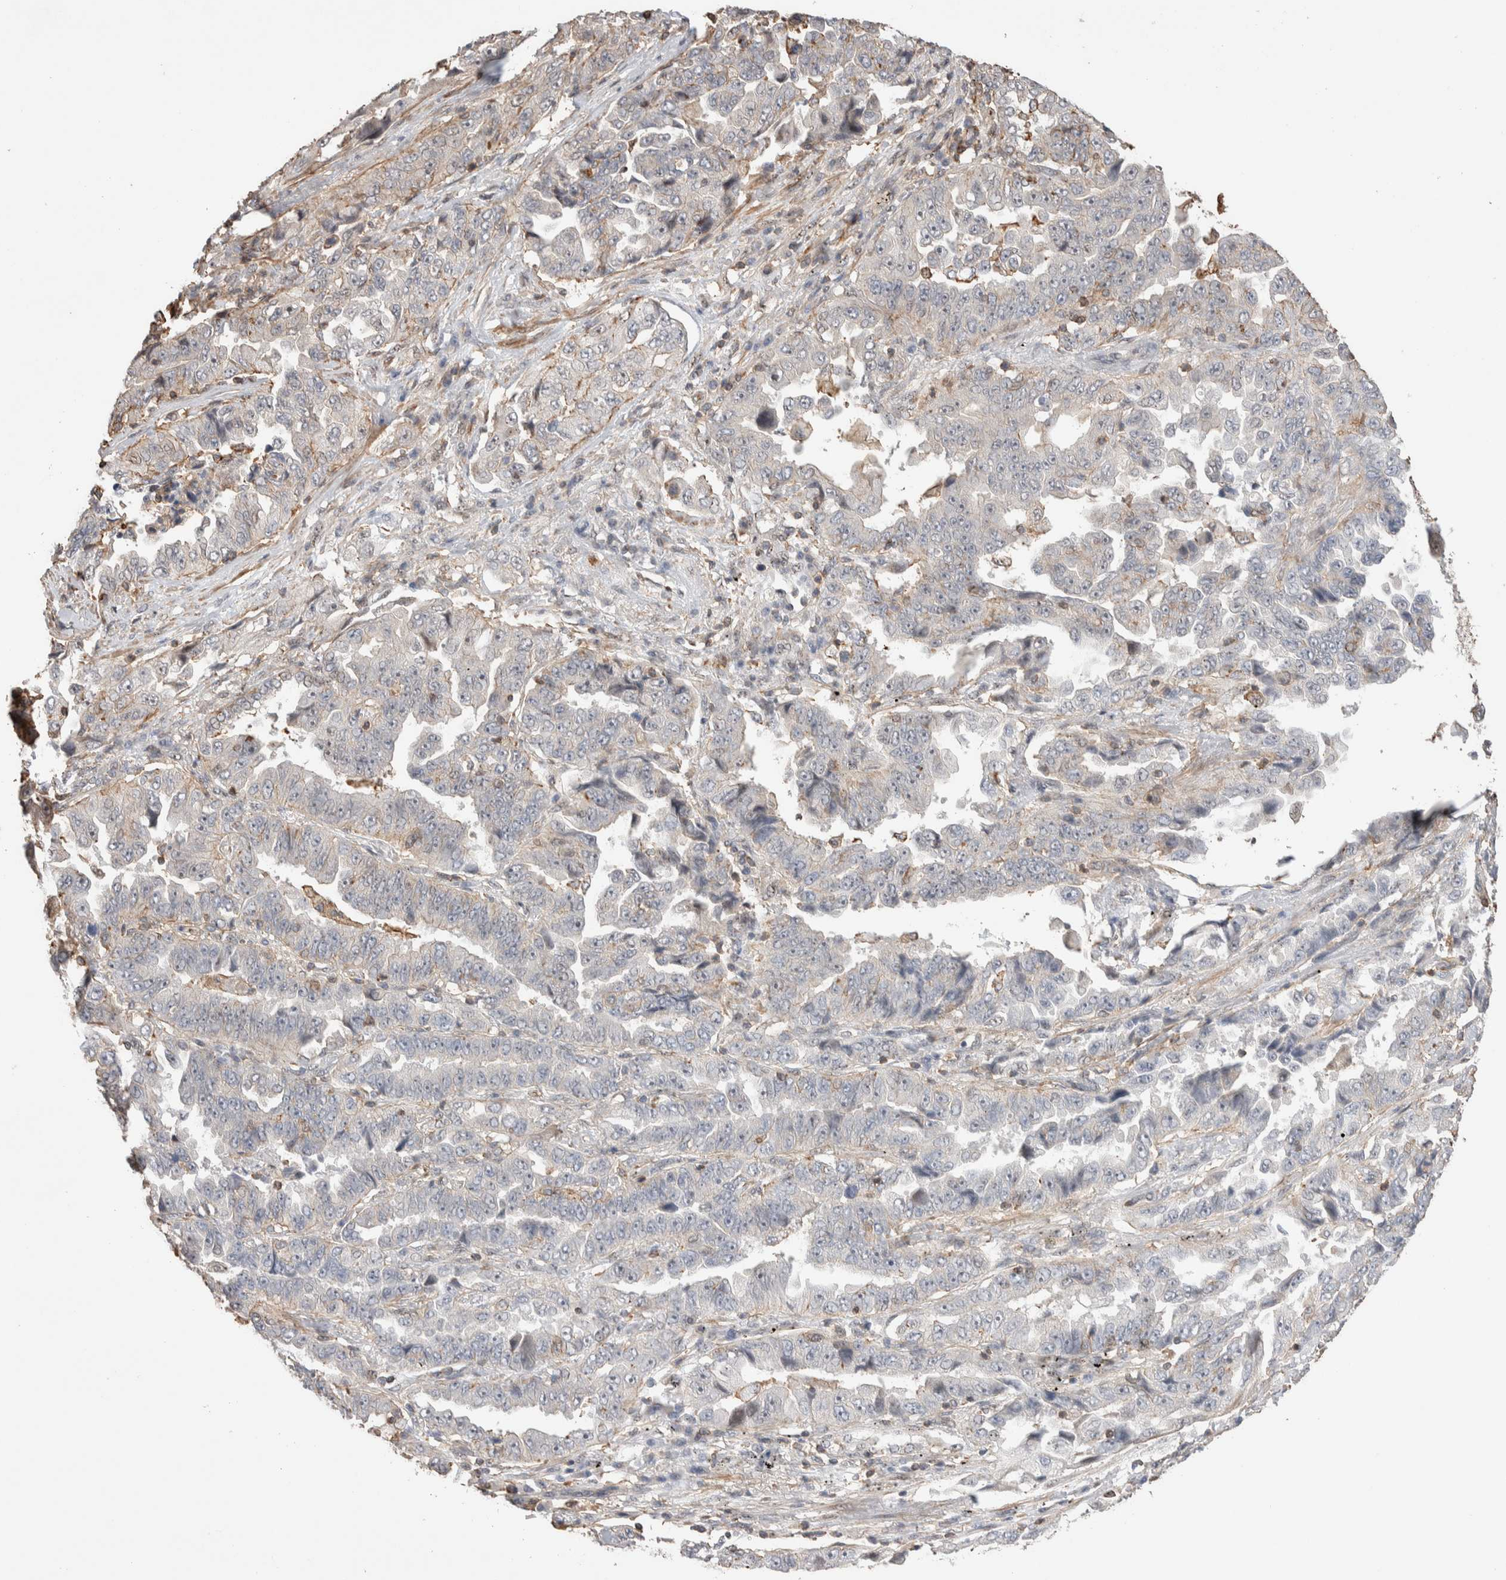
{"staining": {"intensity": "negative", "quantity": "none", "location": "none"}, "tissue": "lung cancer", "cell_type": "Tumor cells", "image_type": "cancer", "snomed": [{"axis": "morphology", "description": "Adenocarcinoma, NOS"}, {"axis": "topography", "description": "Lung"}], "caption": "A histopathology image of lung cancer (adenocarcinoma) stained for a protein exhibits no brown staining in tumor cells.", "gene": "ZNF704", "patient": {"sex": "female", "age": 51}}